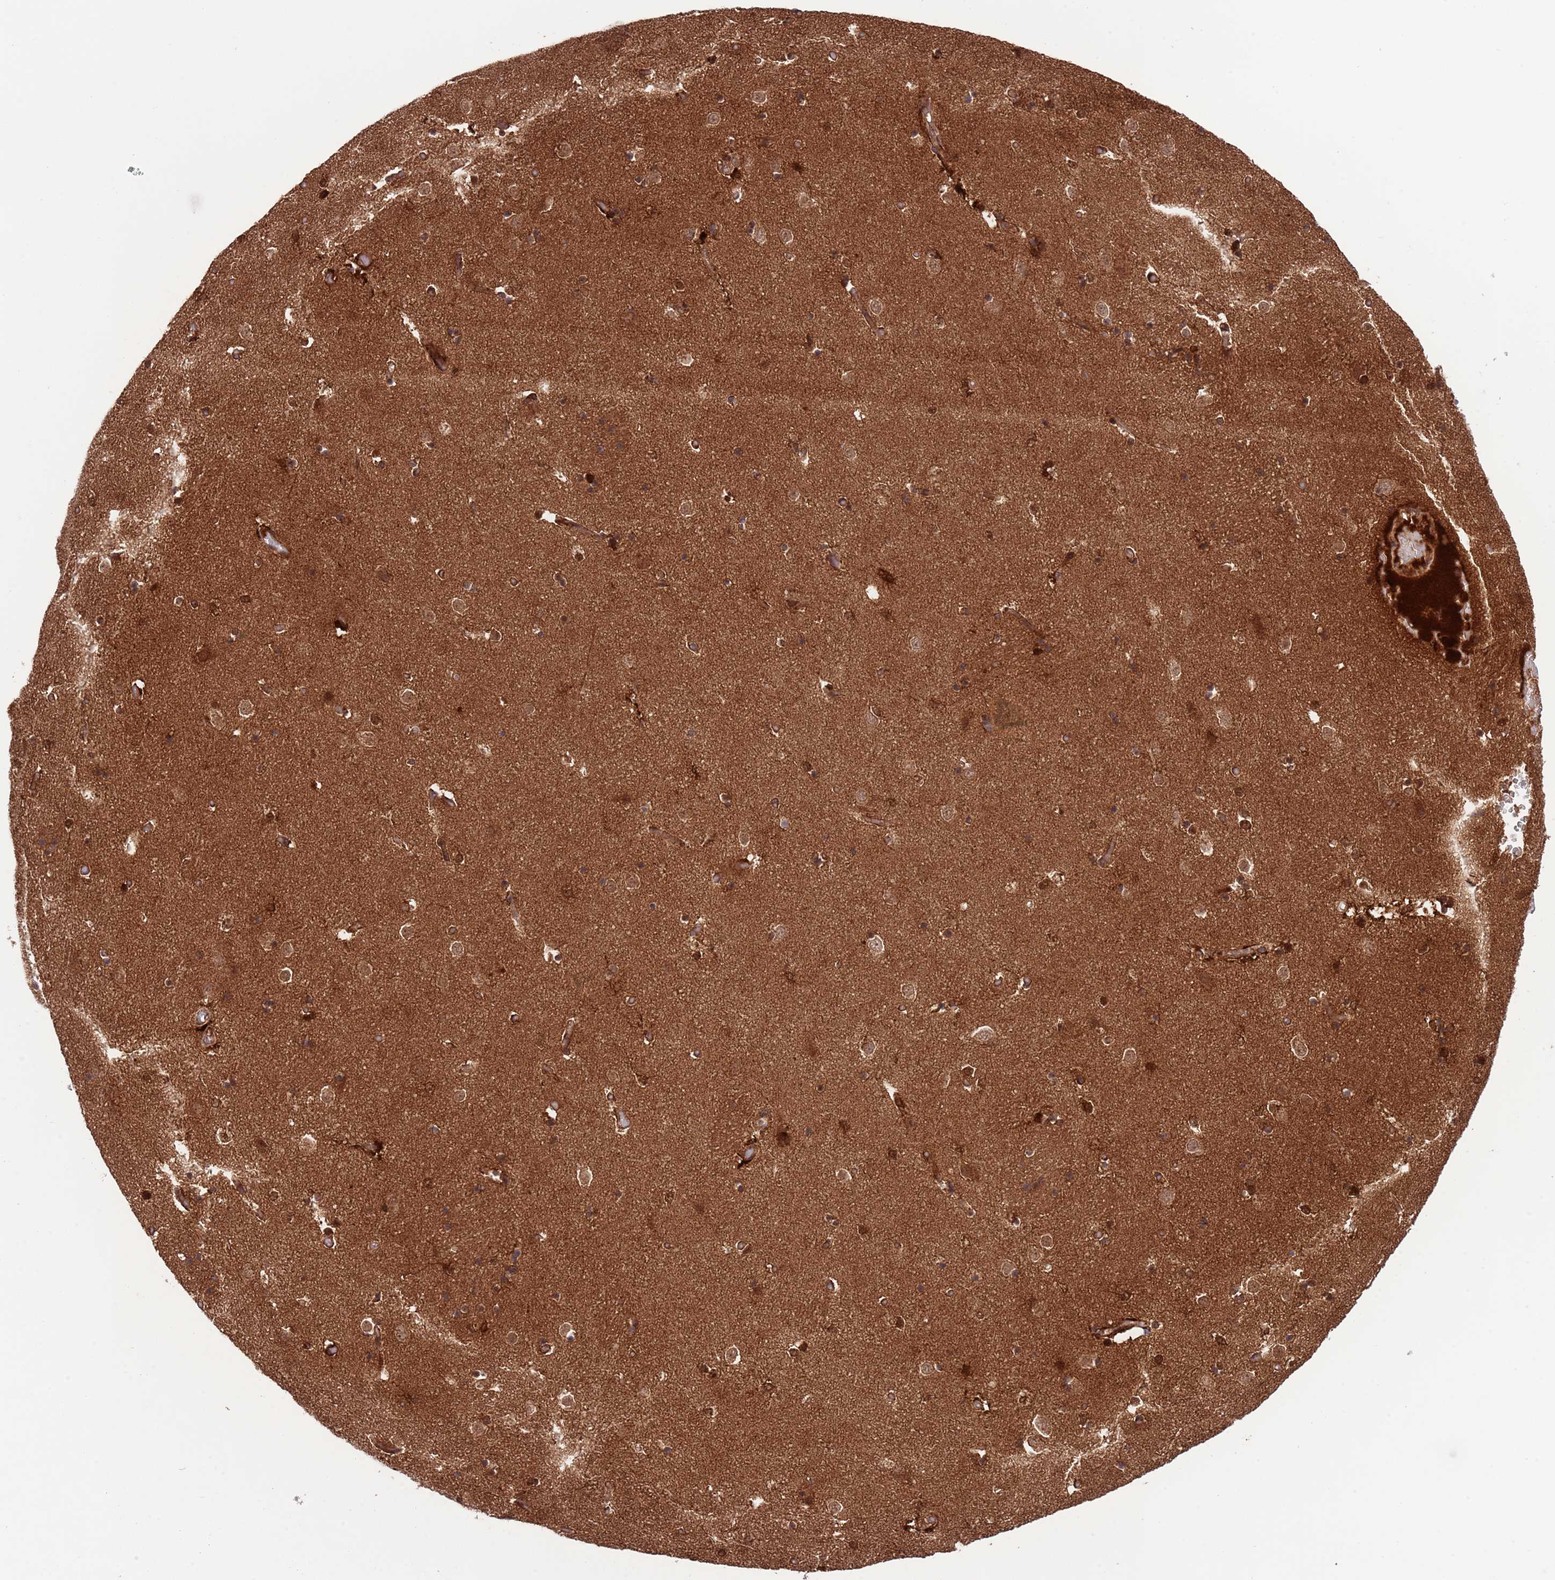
{"staining": {"intensity": "moderate", "quantity": ">75%", "location": "cytoplasmic/membranous"}, "tissue": "caudate", "cell_type": "Glial cells", "image_type": "normal", "snomed": [{"axis": "morphology", "description": "Normal tissue, NOS"}, {"axis": "topography", "description": "Lateral ventricle wall"}], "caption": "Caudate stained for a protein (brown) demonstrates moderate cytoplasmic/membranous positive expression in approximately >75% of glial cells.", "gene": "HDHD2", "patient": {"sex": "female", "age": 52}}